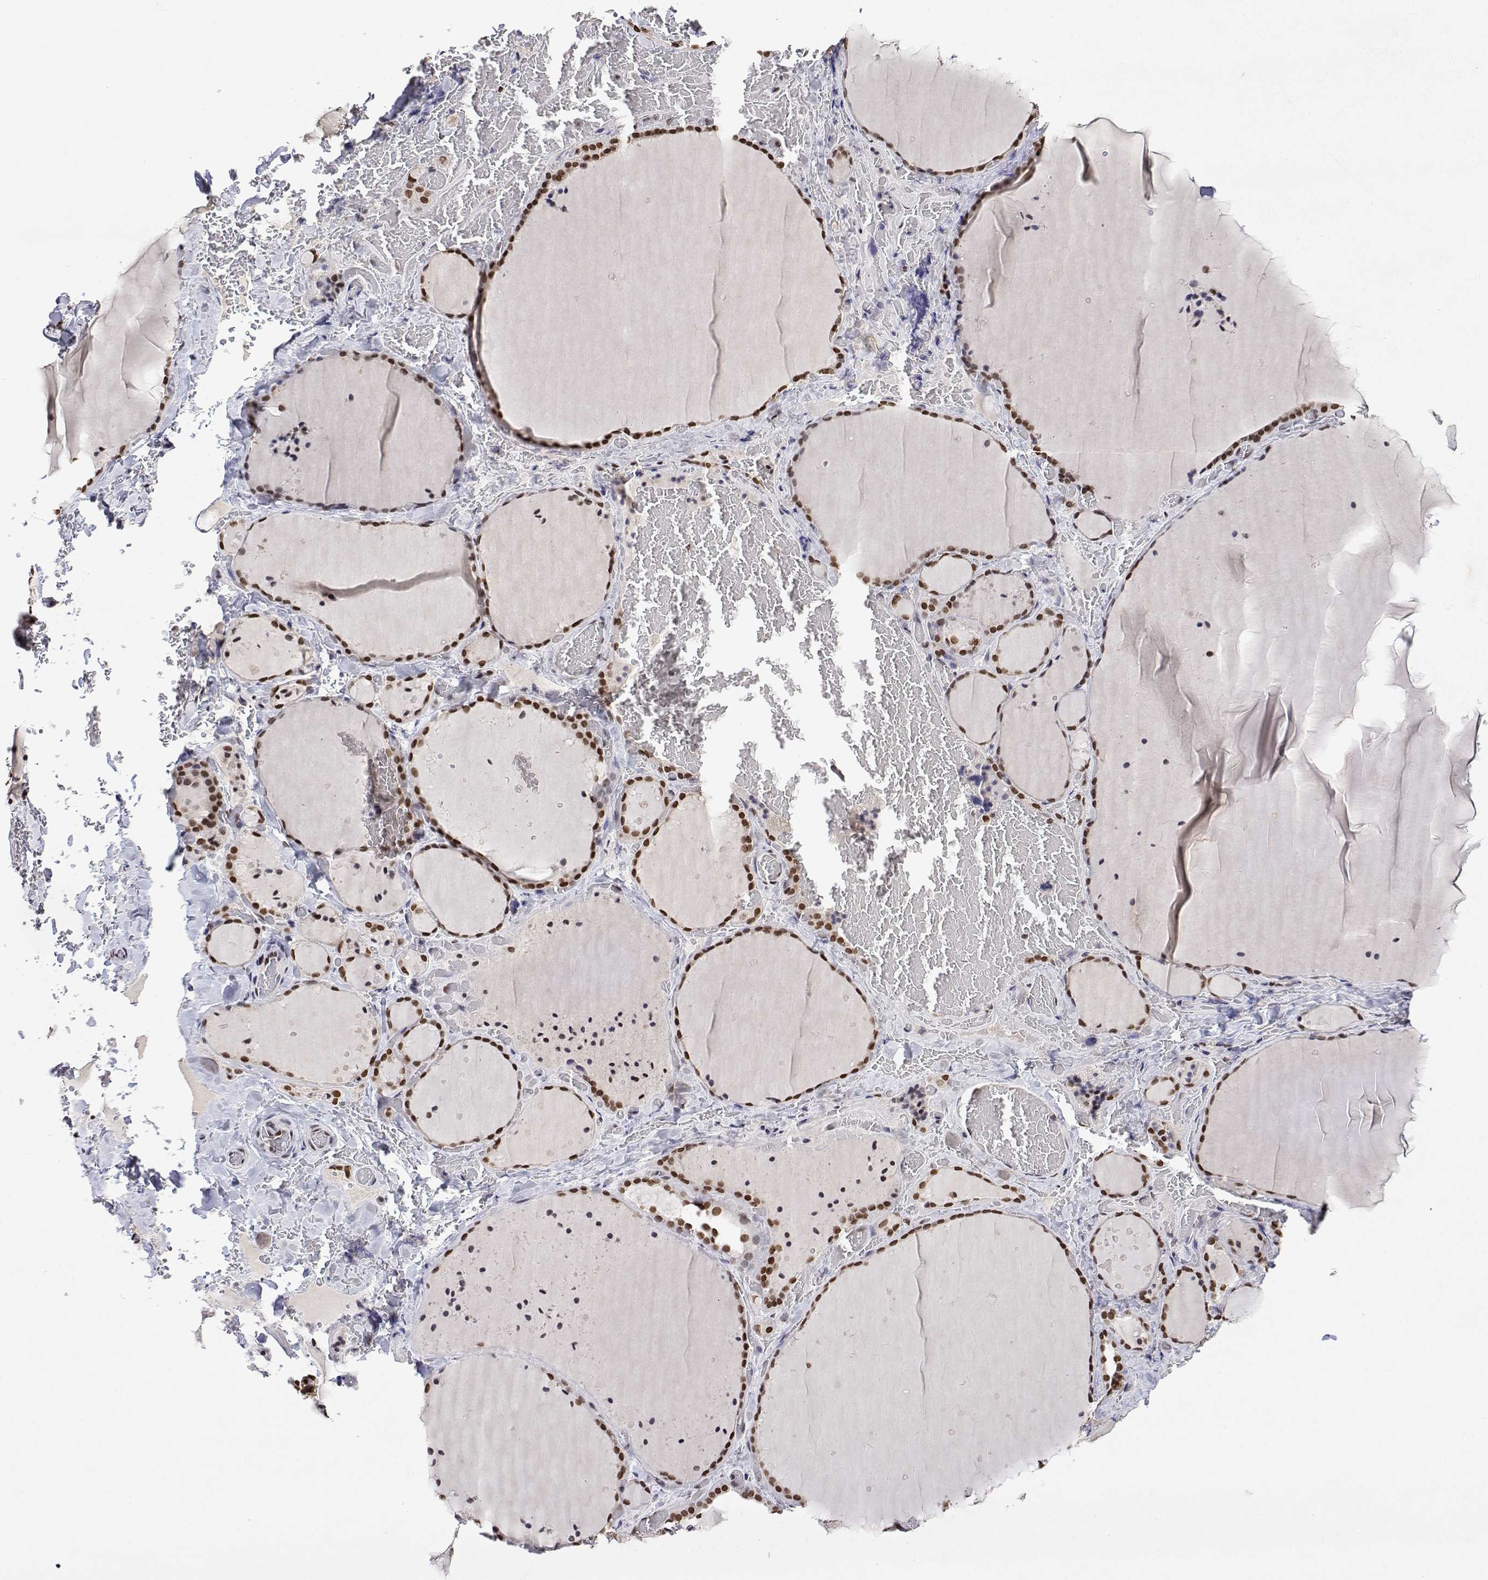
{"staining": {"intensity": "strong", "quantity": ">75%", "location": "nuclear"}, "tissue": "thyroid gland", "cell_type": "Glandular cells", "image_type": "normal", "snomed": [{"axis": "morphology", "description": "Normal tissue, NOS"}, {"axis": "topography", "description": "Thyroid gland"}], "caption": "IHC of benign thyroid gland shows high levels of strong nuclear expression in approximately >75% of glandular cells.", "gene": "XPC", "patient": {"sex": "female", "age": 36}}